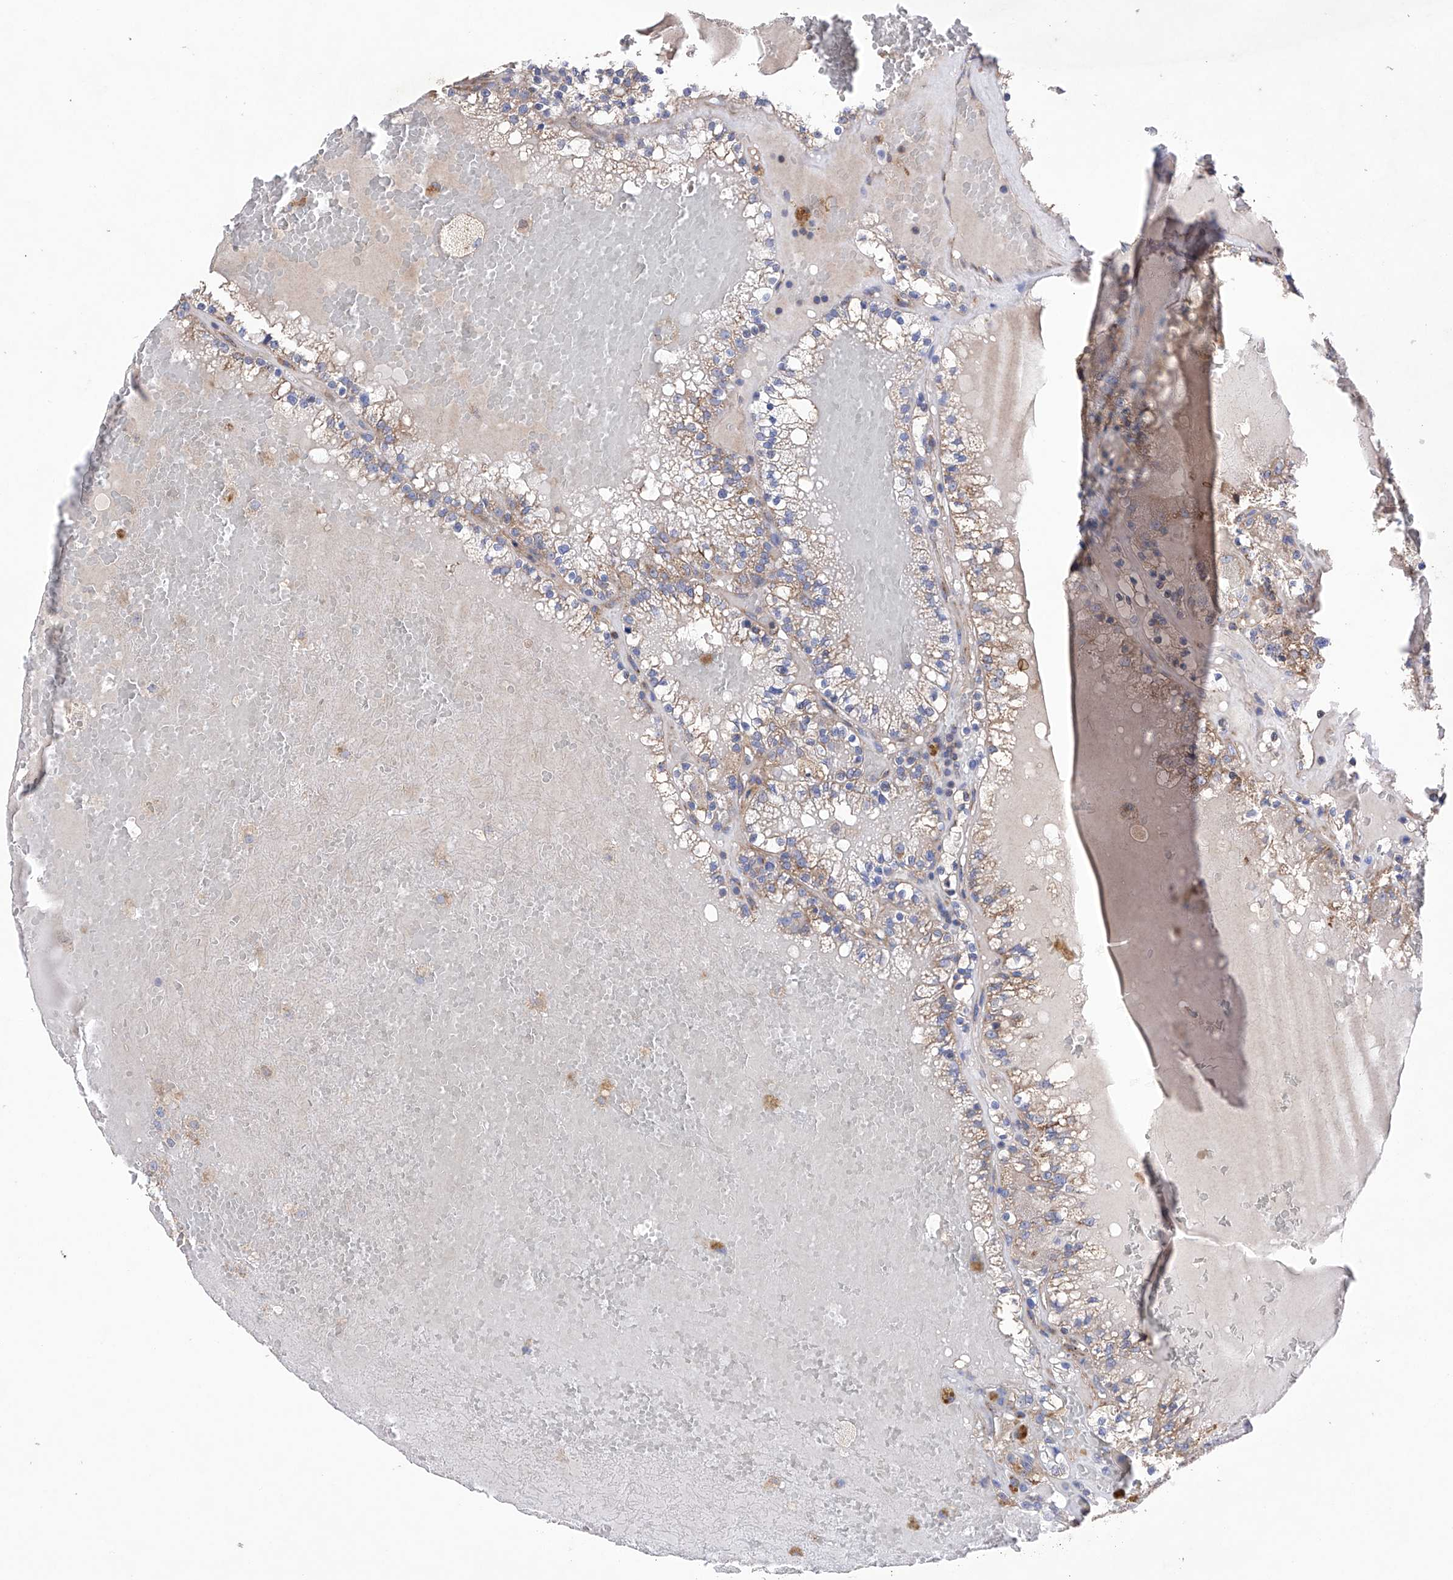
{"staining": {"intensity": "weak", "quantity": "25%-75%", "location": "cytoplasmic/membranous"}, "tissue": "renal cancer", "cell_type": "Tumor cells", "image_type": "cancer", "snomed": [{"axis": "morphology", "description": "Adenocarcinoma, NOS"}, {"axis": "topography", "description": "Kidney"}], "caption": "A micrograph showing weak cytoplasmic/membranous staining in approximately 25%-75% of tumor cells in renal cancer (adenocarcinoma), as visualized by brown immunohistochemical staining.", "gene": "EFCAB2", "patient": {"sex": "female", "age": 56}}